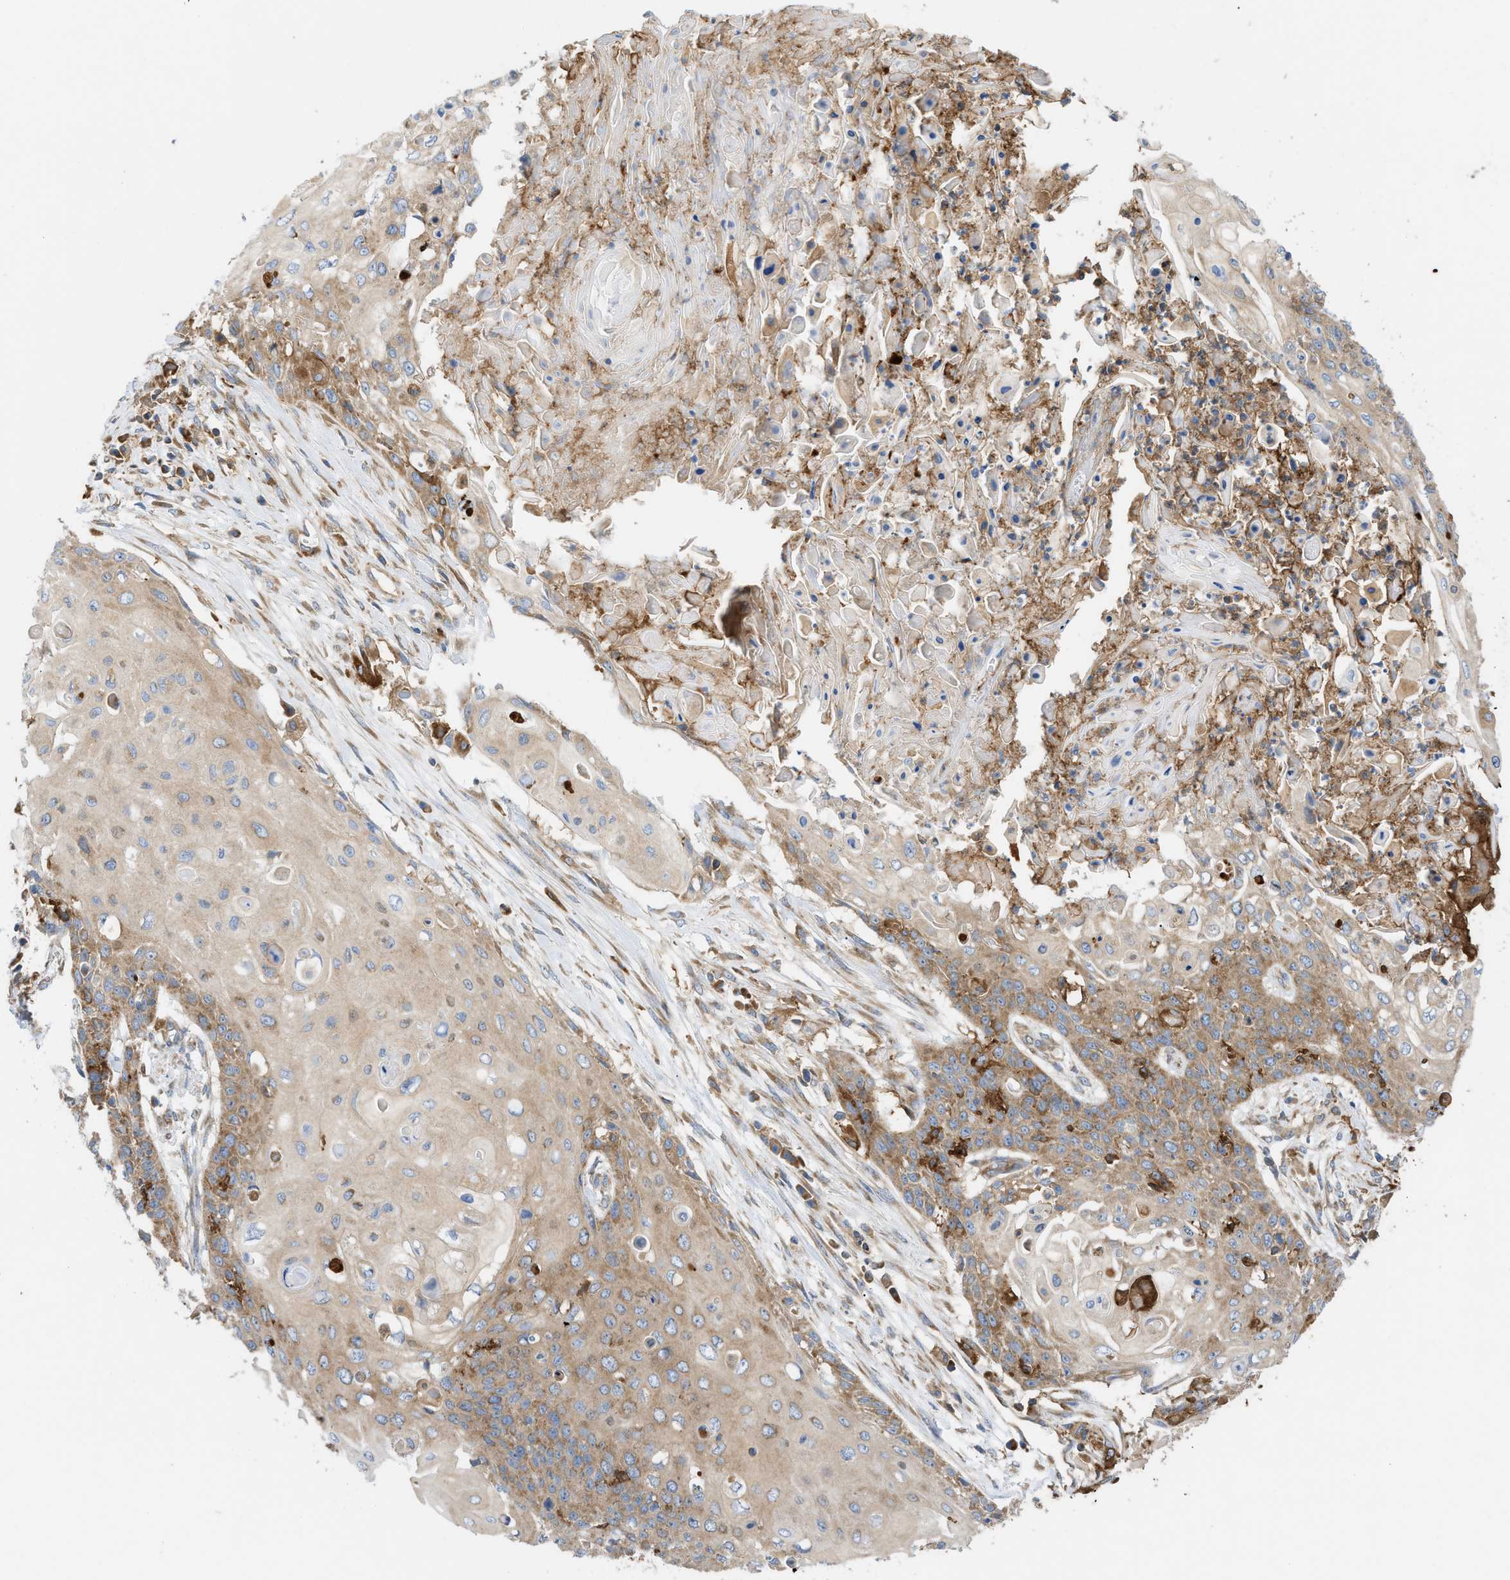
{"staining": {"intensity": "moderate", "quantity": "25%-75%", "location": "cytoplasmic/membranous"}, "tissue": "cervical cancer", "cell_type": "Tumor cells", "image_type": "cancer", "snomed": [{"axis": "morphology", "description": "Squamous cell carcinoma, NOS"}, {"axis": "topography", "description": "Cervix"}], "caption": "Cervical squamous cell carcinoma stained with a brown dye displays moderate cytoplasmic/membranous positive positivity in about 25%-75% of tumor cells.", "gene": "GPAT4", "patient": {"sex": "female", "age": 39}}